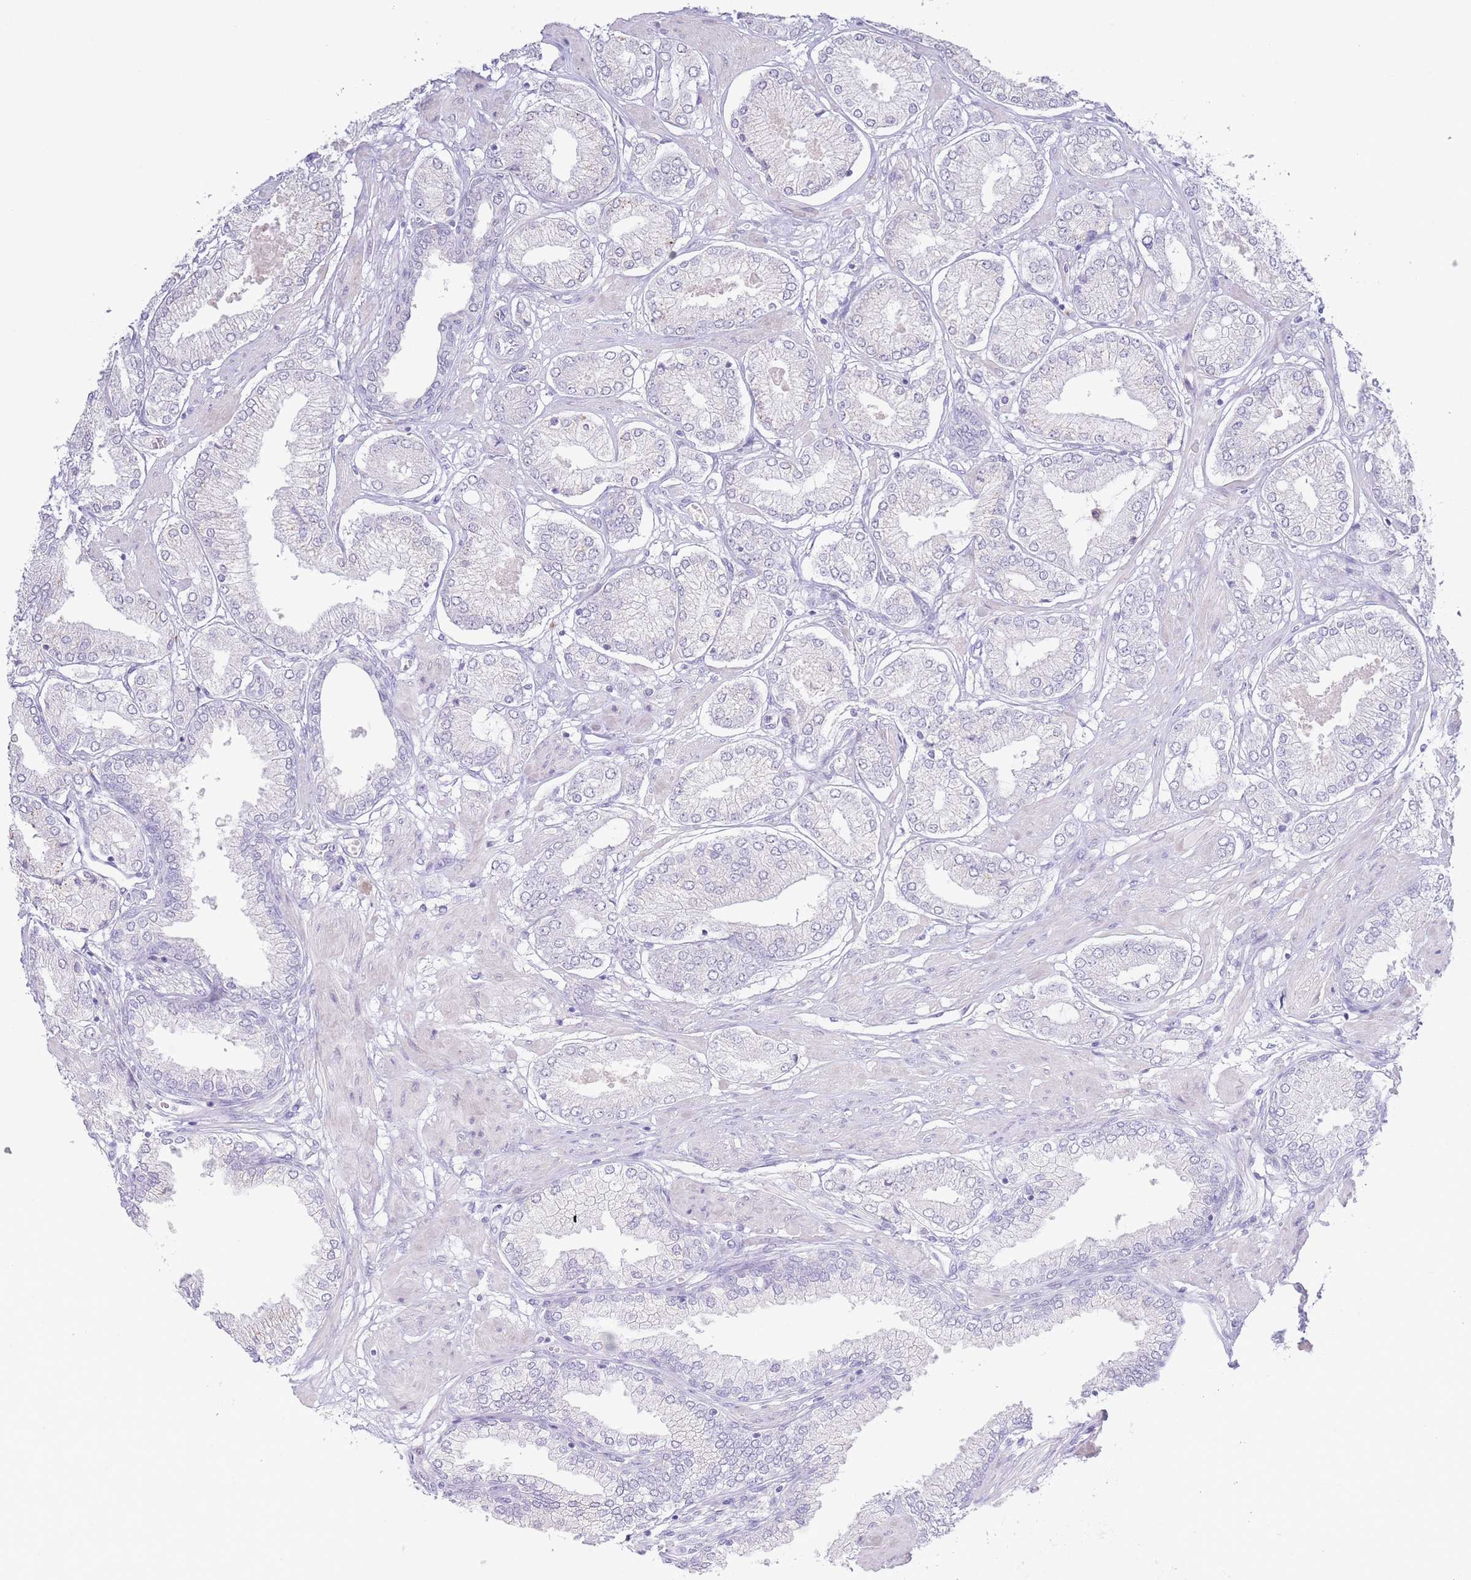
{"staining": {"intensity": "negative", "quantity": "none", "location": "none"}, "tissue": "prostate cancer", "cell_type": "Tumor cells", "image_type": "cancer", "snomed": [{"axis": "morphology", "description": "Adenocarcinoma, High grade"}, {"axis": "topography", "description": "Prostate and seminal vesicle, NOS"}], "caption": "A high-resolution micrograph shows immunohistochemistry staining of prostate cancer, which reveals no significant staining in tumor cells.", "gene": "PKLR", "patient": {"sex": "male", "age": 64}}